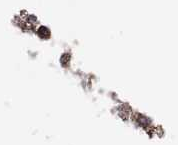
{"staining": {"intensity": "moderate", "quantity": ">75%", "location": "cytoplasmic/membranous"}, "tissue": "glioma", "cell_type": "Tumor cells", "image_type": "cancer", "snomed": [{"axis": "morphology", "description": "Glioma, malignant, High grade"}, {"axis": "topography", "description": "Cerebral cortex"}], "caption": "Human glioma stained with a brown dye displays moderate cytoplasmic/membranous positive positivity in approximately >75% of tumor cells.", "gene": "ADGRG5", "patient": {"sex": "male", "age": 79}}